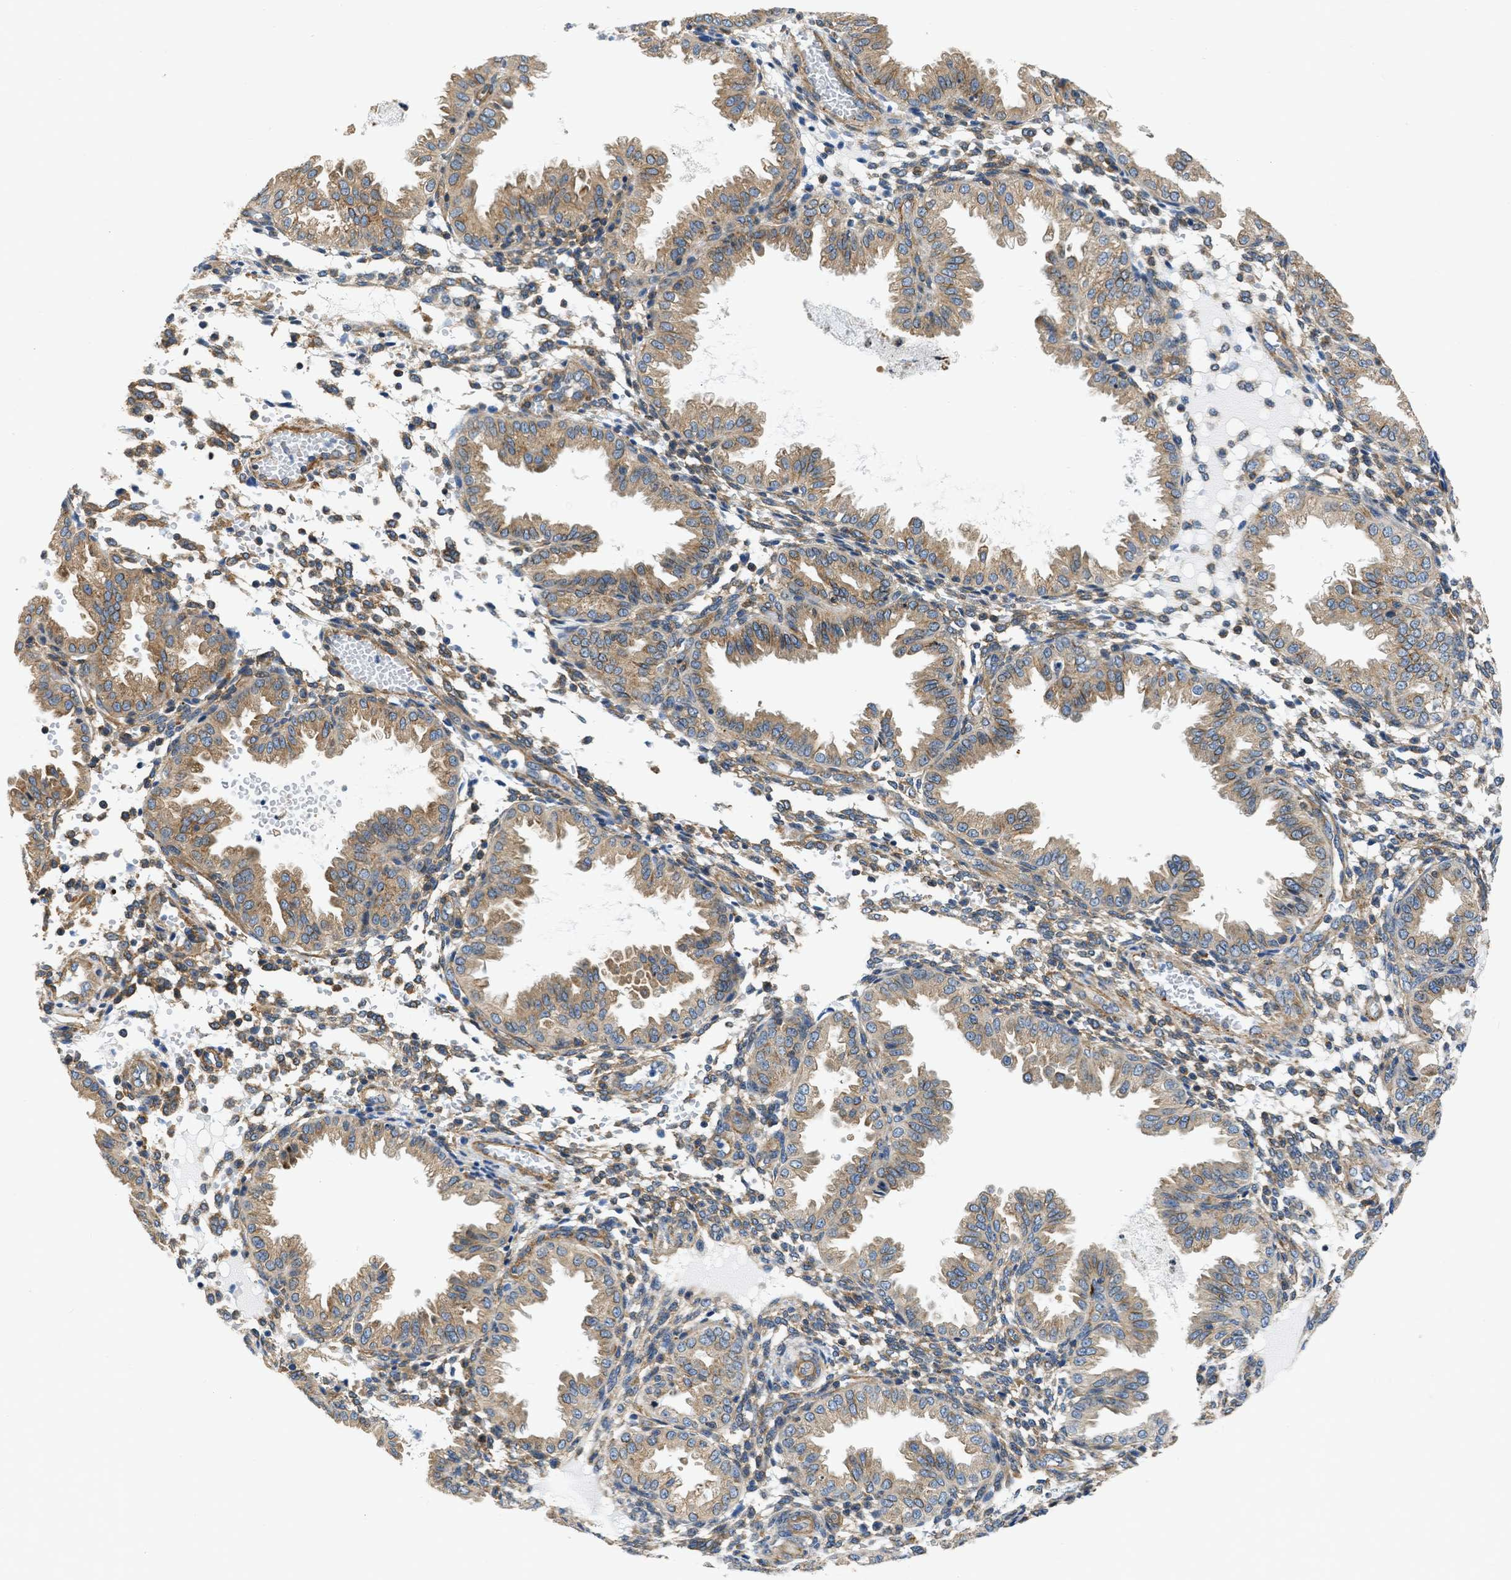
{"staining": {"intensity": "moderate", "quantity": "25%-75%", "location": "cytoplasmic/membranous"}, "tissue": "endometrium", "cell_type": "Cells in endometrial stroma", "image_type": "normal", "snomed": [{"axis": "morphology", "description": "Normal tissue, NOS"}, {"axis": "topography", "description": "Endometrium"}], "caption": "Cells in endometrial stroma exhibit medium levels of moderate cytoplasmic/membranous expression in approximately 25%-75% of cells in benign endometrium.", "gene": "SEPTIN2", "patient": {"sex": "female", "age": 33}}